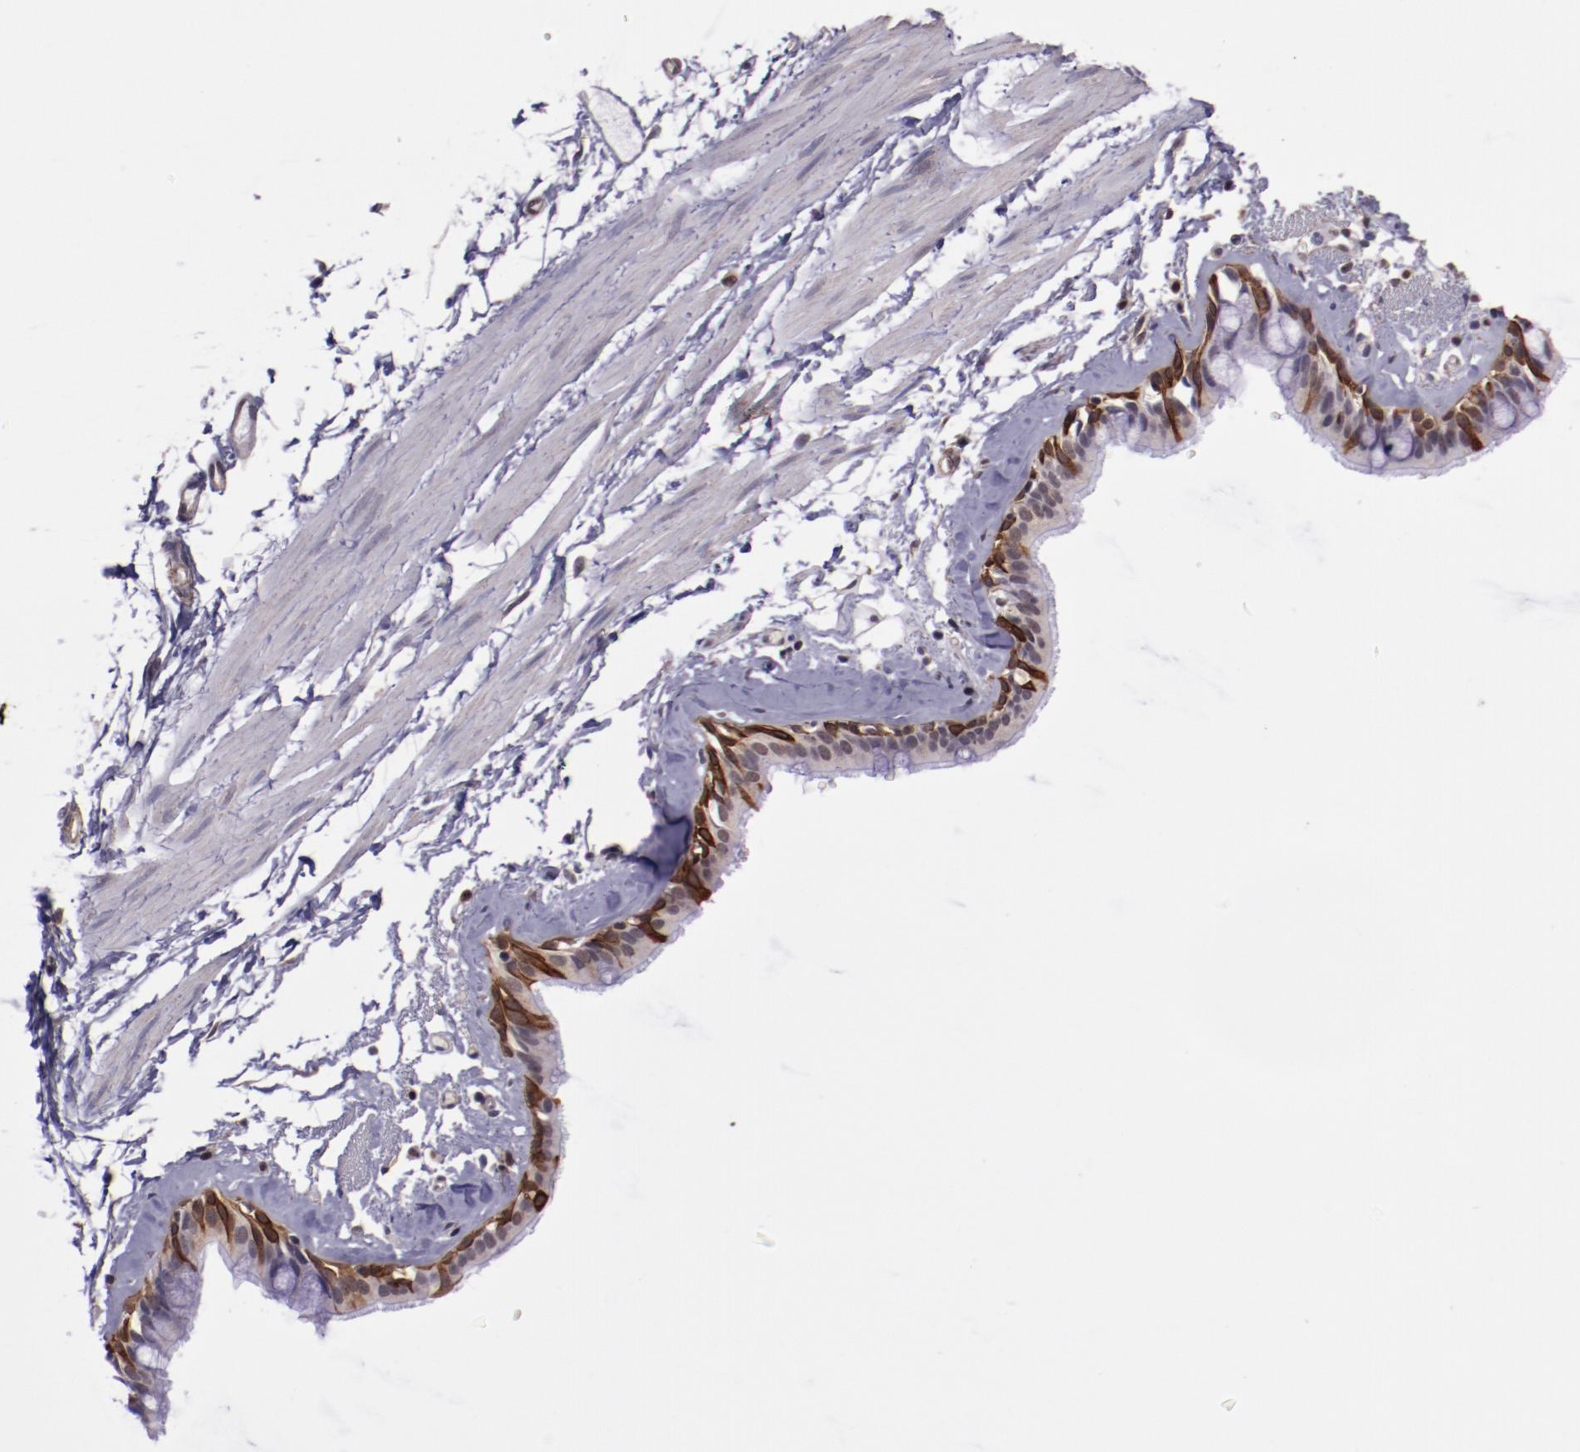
{"staining": {"intensity": "strong", "quantity": "<25%", "location": "cytoplasmic/membranous"}, "tissue": "bronchus", "cell_type": "Respiratory epithelial cells", "image_type": "normal", "snomed": [{"axis": "morphology", "description": "Normal tissue, NOS"}, {"axis": "topography", "description": "Bronchus"}, {"axis": "topography", "description": "Lung"}], "caption": "This photomicrograph reveals benign bronchus stained with immunohistochemistry to label a protein in brown. The cytoplasmic/membranous of respiratory epithelial cells show strong positivity for the protein. Nuclei are counter-stained blue.", "gene": "ELF1", "patient": {"sex": "female", "age": 56}}